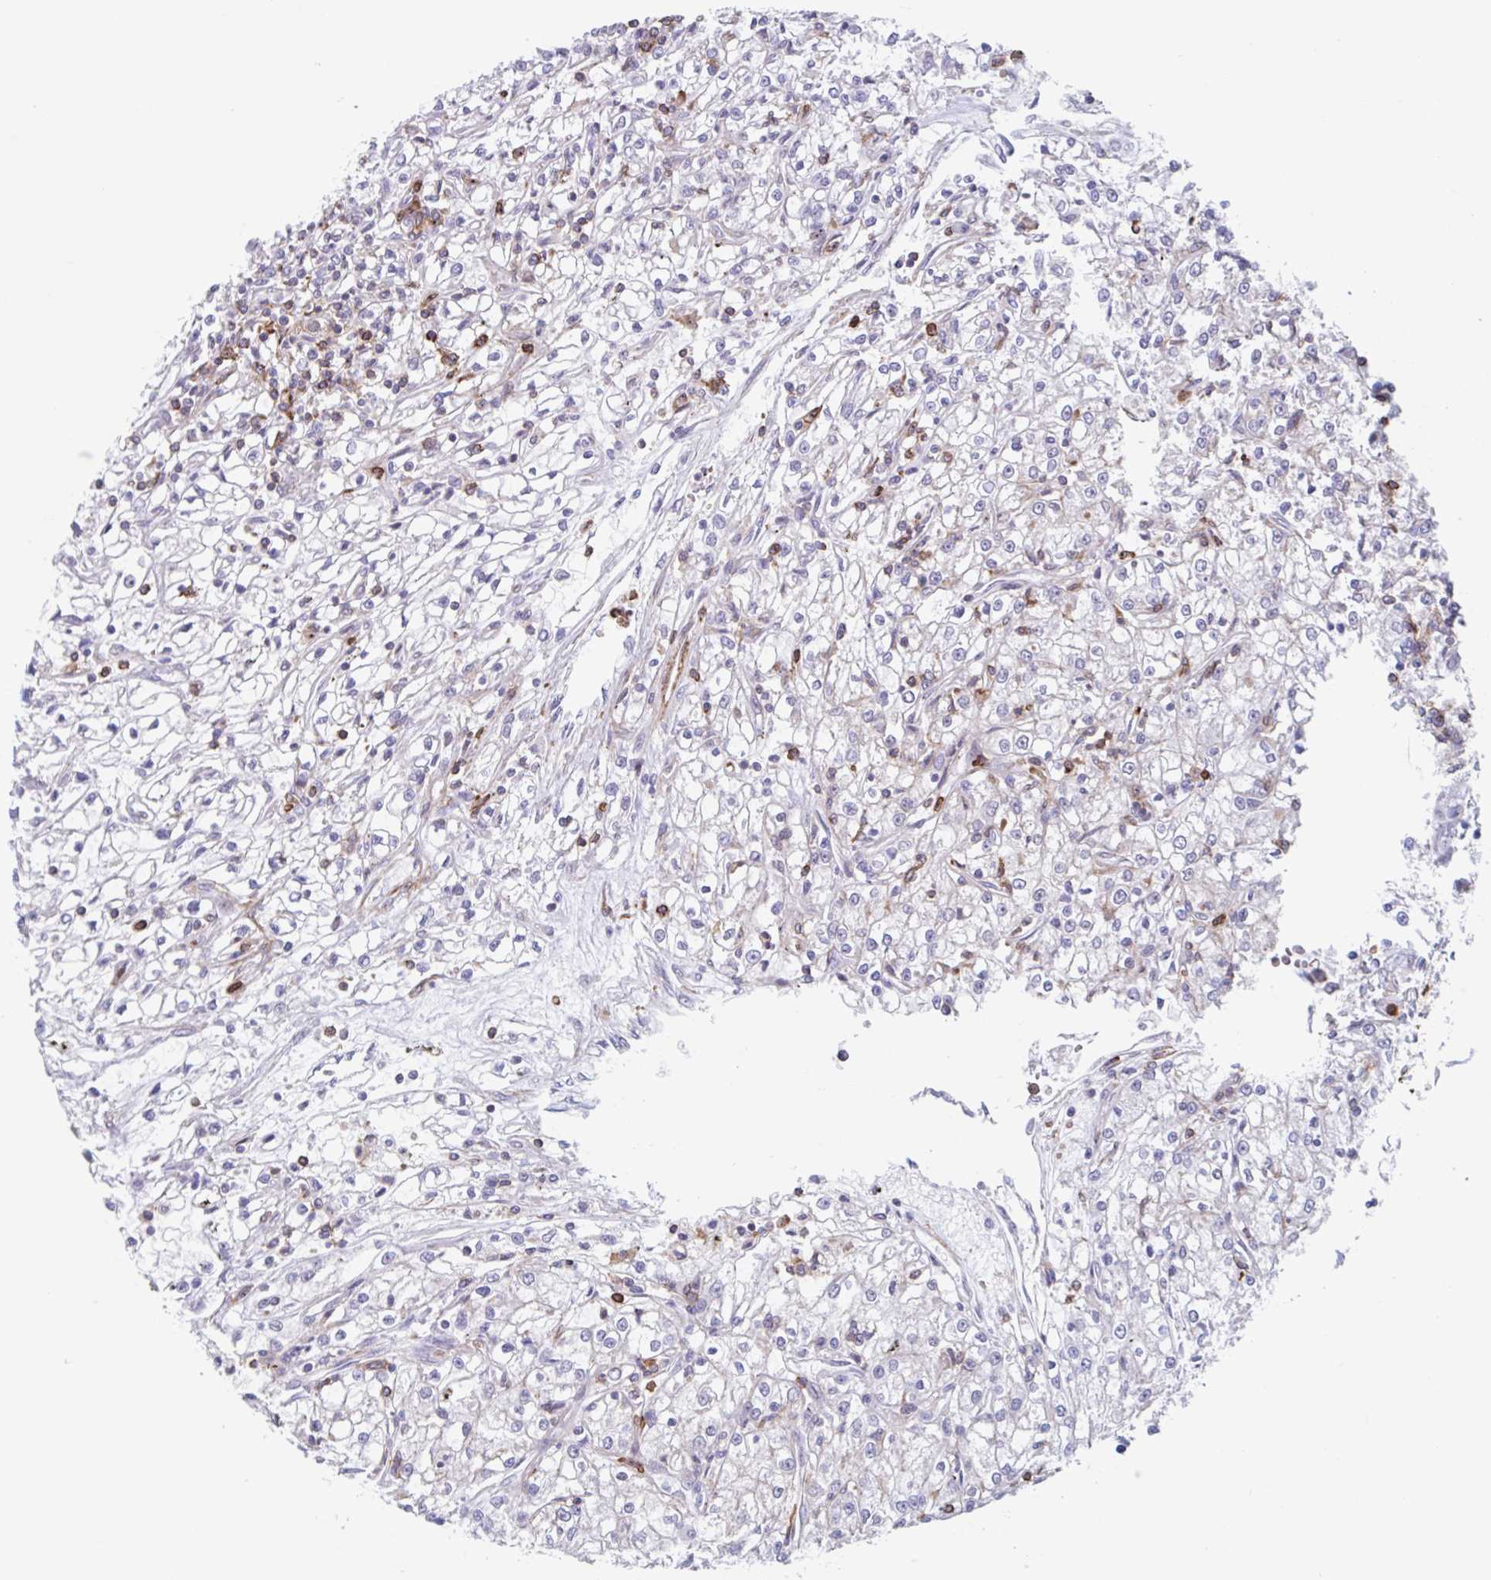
{"staining": {"intensity": "negative", "quantity": "none", "location": "none"}, "tissue": "renal cancer", "cell_type": "Tumor cells", "image_type": "cancer", "snomed": [{"axis": "morphology", "description": "Adenocarcinoma, NOS"}, {"axis": "topography", "description": "Kidney"}], "caption": "Protein analysis of adenocarcinoma (renal) displays no significant positivity in tumor cells.", "gene": "EFHD1", "patient": {"sex": "female", "age": 59}}